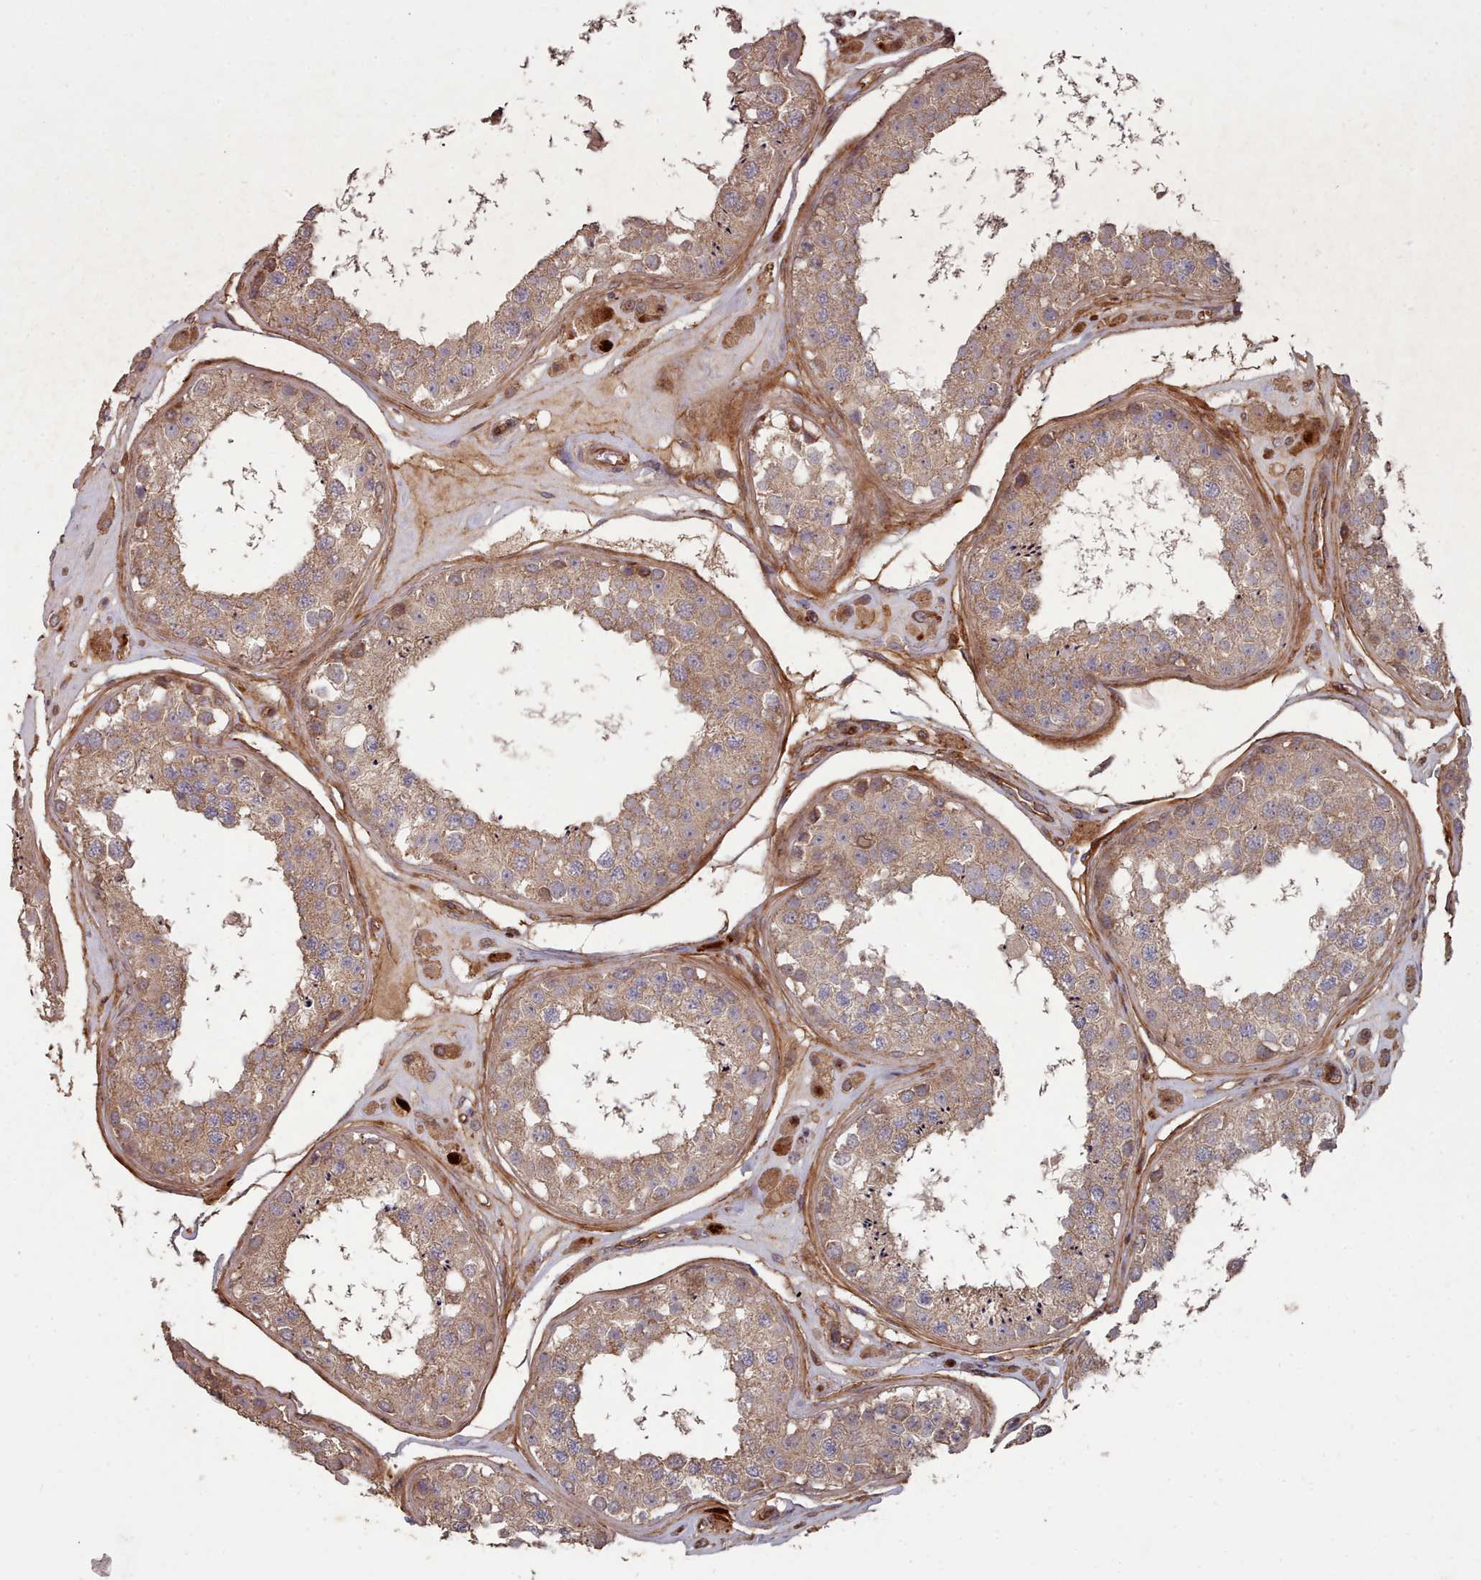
{"staining": {"intensity": "moderate", "quantity": ">75%", "location": "cytoplasmic/membranous"}, "tissue": "testis", "cell_type": "Cells in seminiferous ducts", "image_type": "normal", "snomed": [{"axis": "morphology", "description": "Normal tissue, NOS"}, {"axis": "topography", "description": "Testis"}], "caption": "Normal testis was stained to show a protein in brown. There is medium levels of moderate cytoplasmic/membranous positivity in approximately >75% of cells in seminiferous ducts. The protein of interest is shown in brown color, while the nuclei are stained blue.", "gene": "THSD7B", "patient": {"sex": "male", "age": 25}}